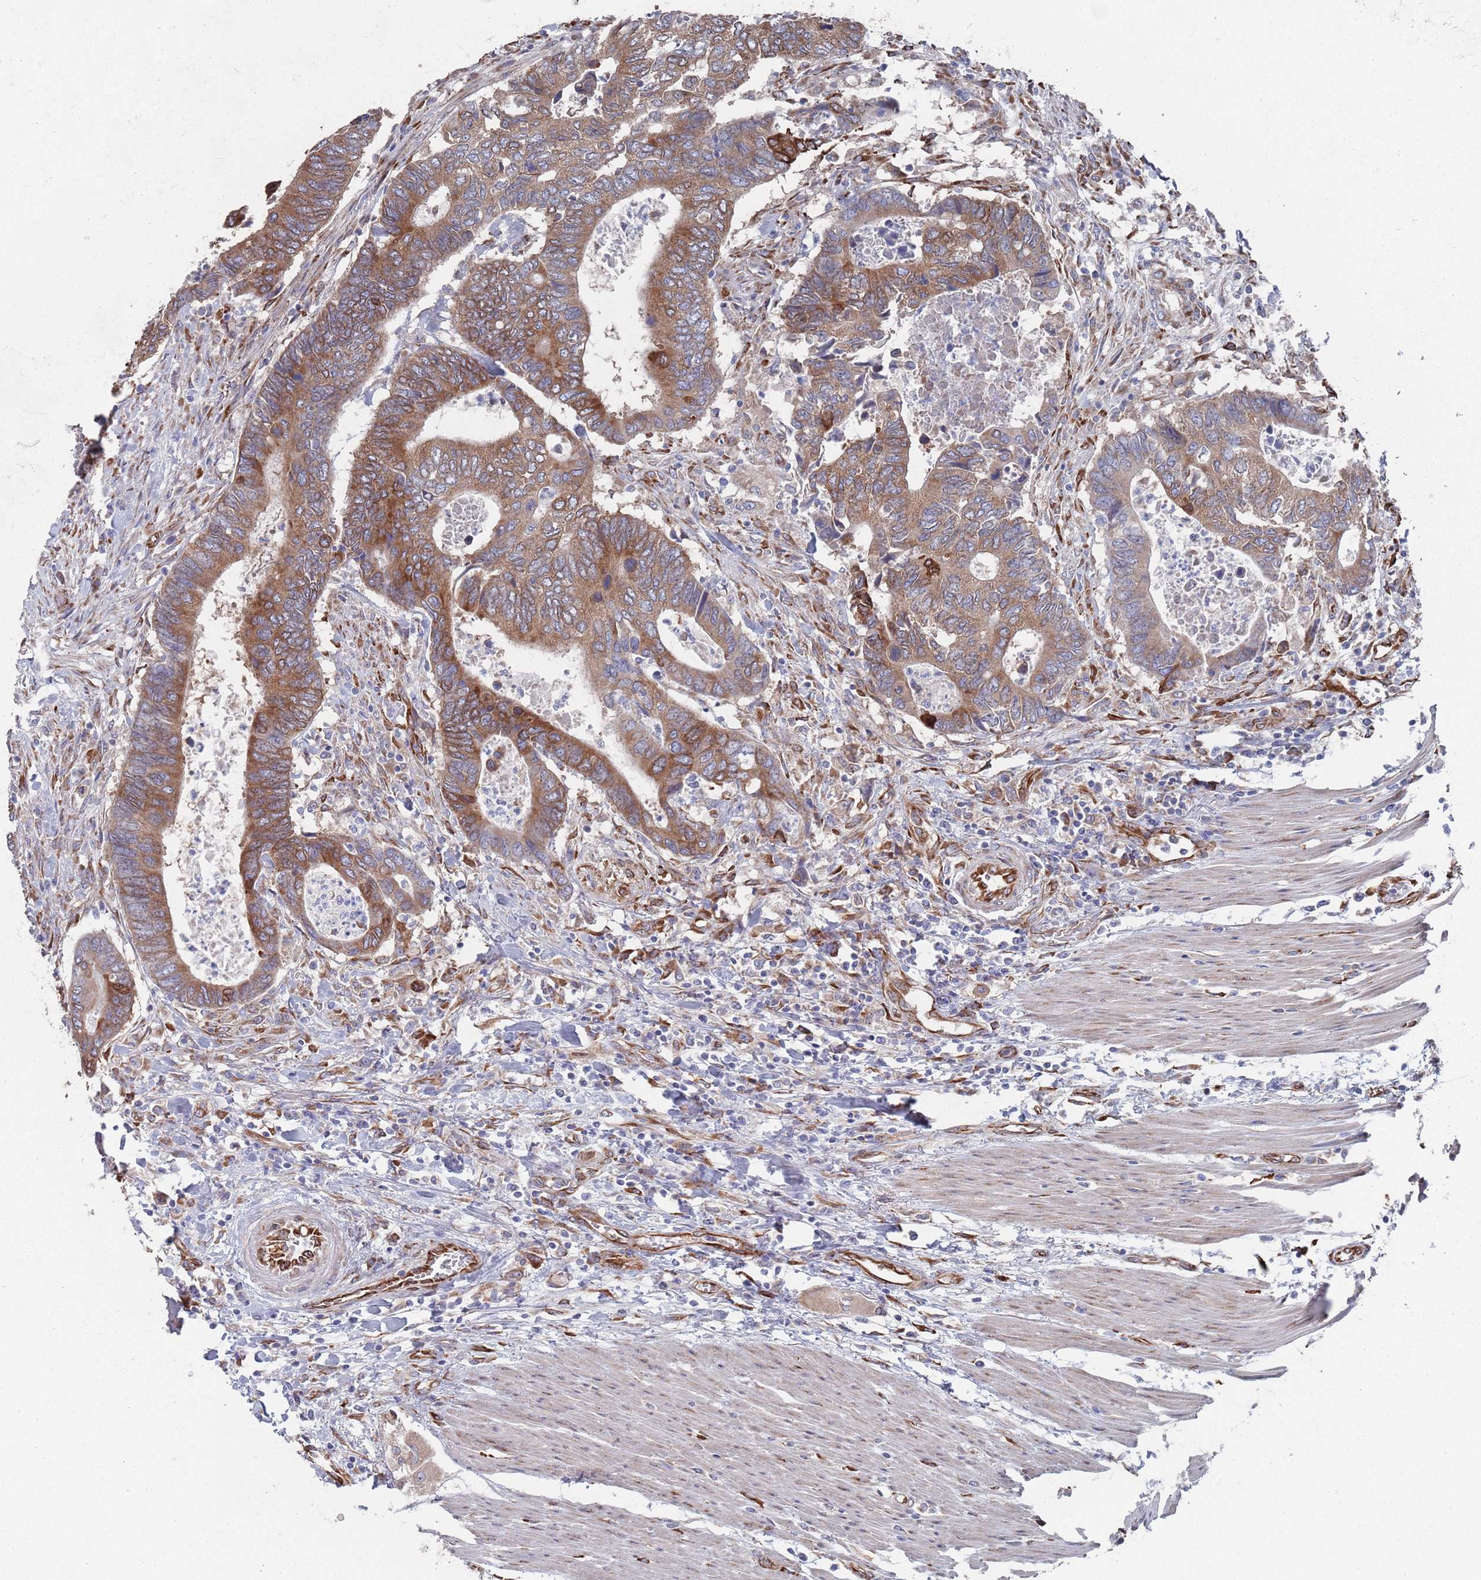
{"staining": {"intensity": "moderate", "quantity": ">75%", "location": "cytoplasmic/membranous"}, "tissue": "colorectal cancer", "cell_type": "Tumor cells", "image_type": "cancer", "snomed": [{"axis": "morphology", "description": "Adenocarcinoma, NOS"}, {"axis": "topography", "description": "Colon"}], "caption": "IHC micrograph of neoplastic tissue: human adenocarcinoma (colorectal) stained using immunohistochemistry exhibits medium levels of moderate protein expression localized specifically in the cytoplasmic/membranous of tumor cells, appearing as a cytoplasmic/membranous brown color.", "gene": "CCDC106", "patient": {"sex": "male", "age": 87}}